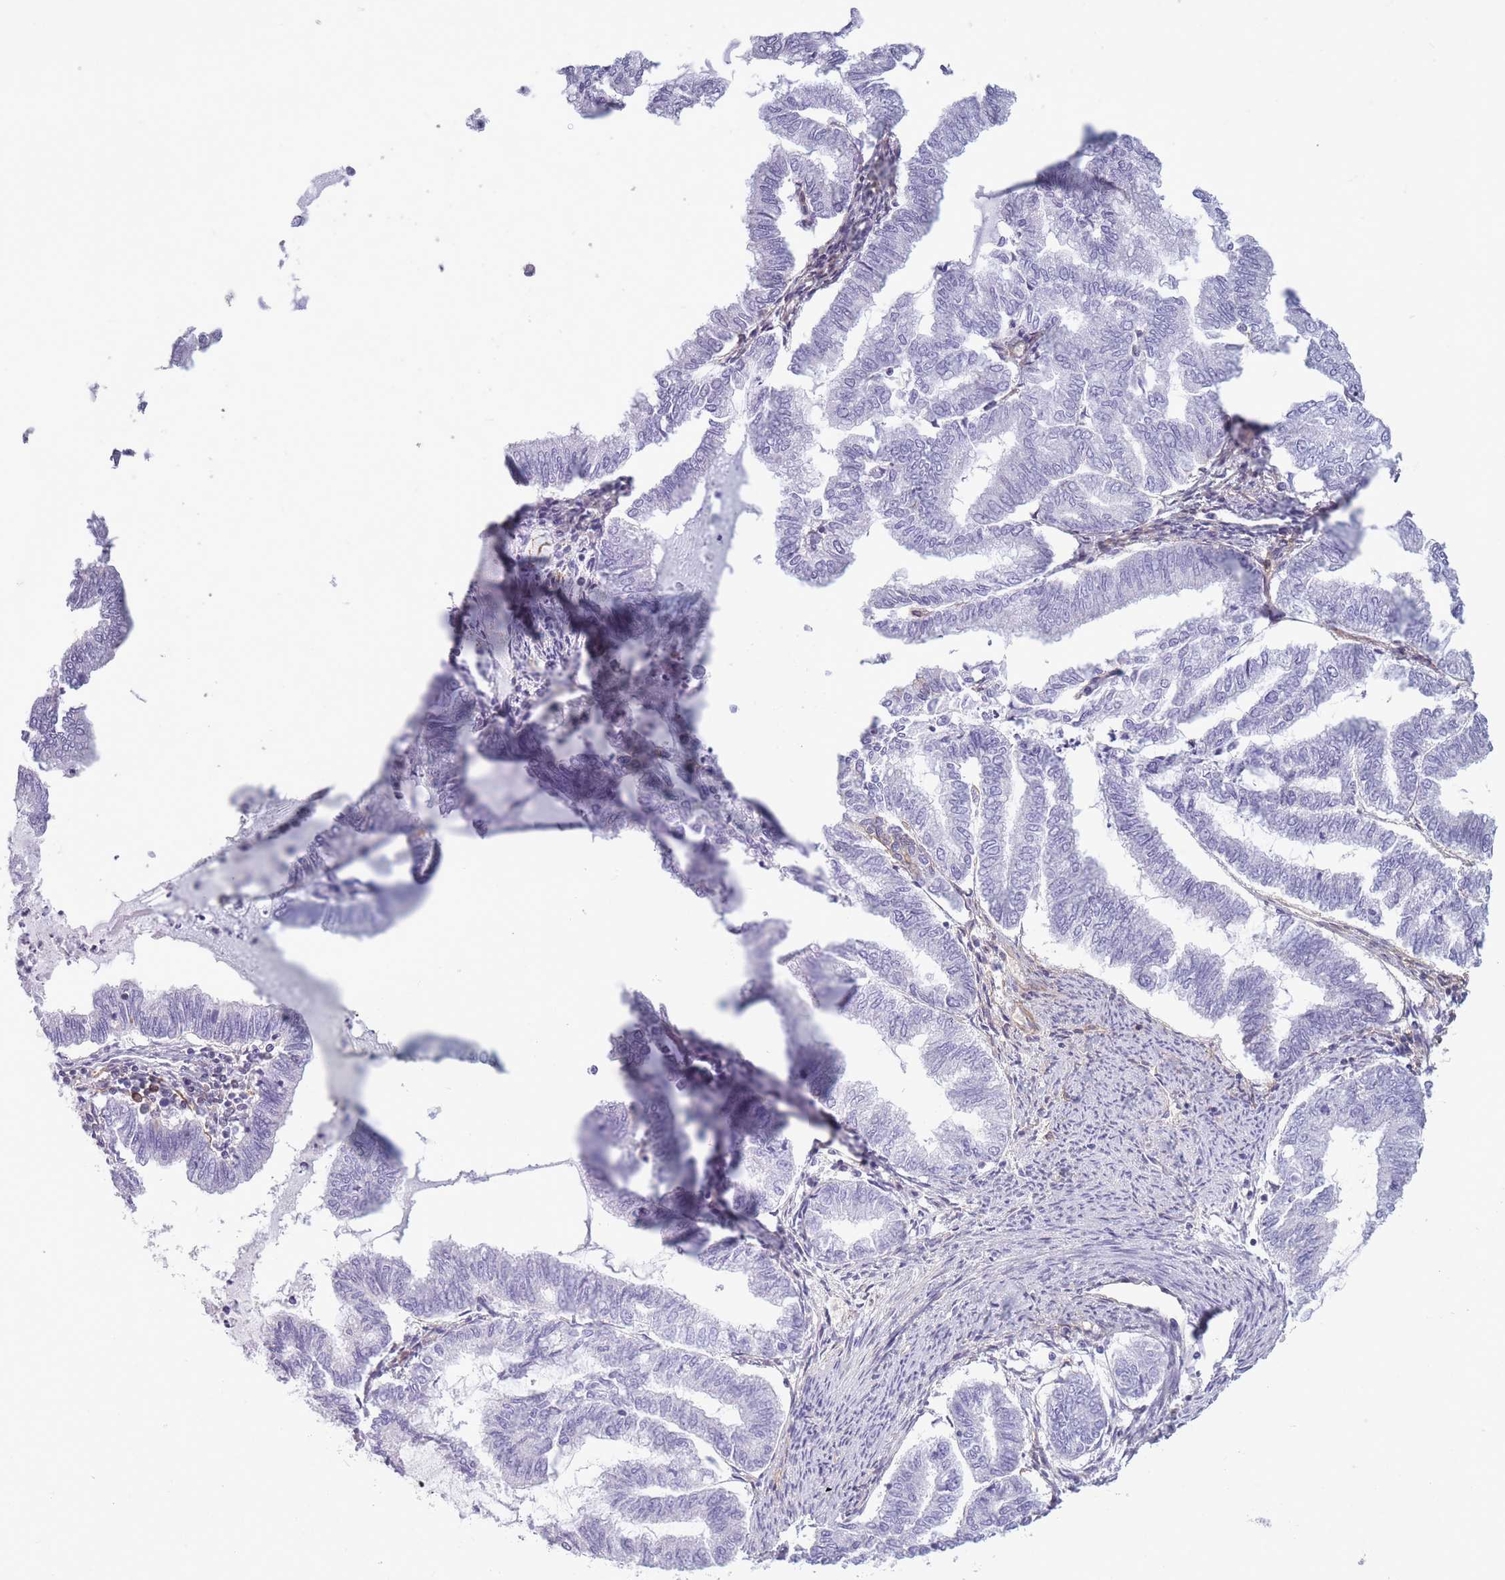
{"staining": {"intensity": "negative", "quantity": "none", "location": "none"}, "tissue": "endometrial cancer", "cell_type": "Tumor cells", "image_type": "cancer", "snomed": [{"axis": "morphology", "description": "Adenocarcinoma, NOS"}, {"axis": "topography", "description": "Endometrium"}], "caption": "DAB immunohistochemical staining of endometrial cancer exhibits no significant staining in tumor cells. The staining was performed using DAB (3,3'-diaminobenzidine) to visualize the protein expression in brown, while the nuclei were stained in blue with hematoxylin (Magnification: 20x).", "gene": "ADD1", "patient": {"sex": "female", "age": 79}}